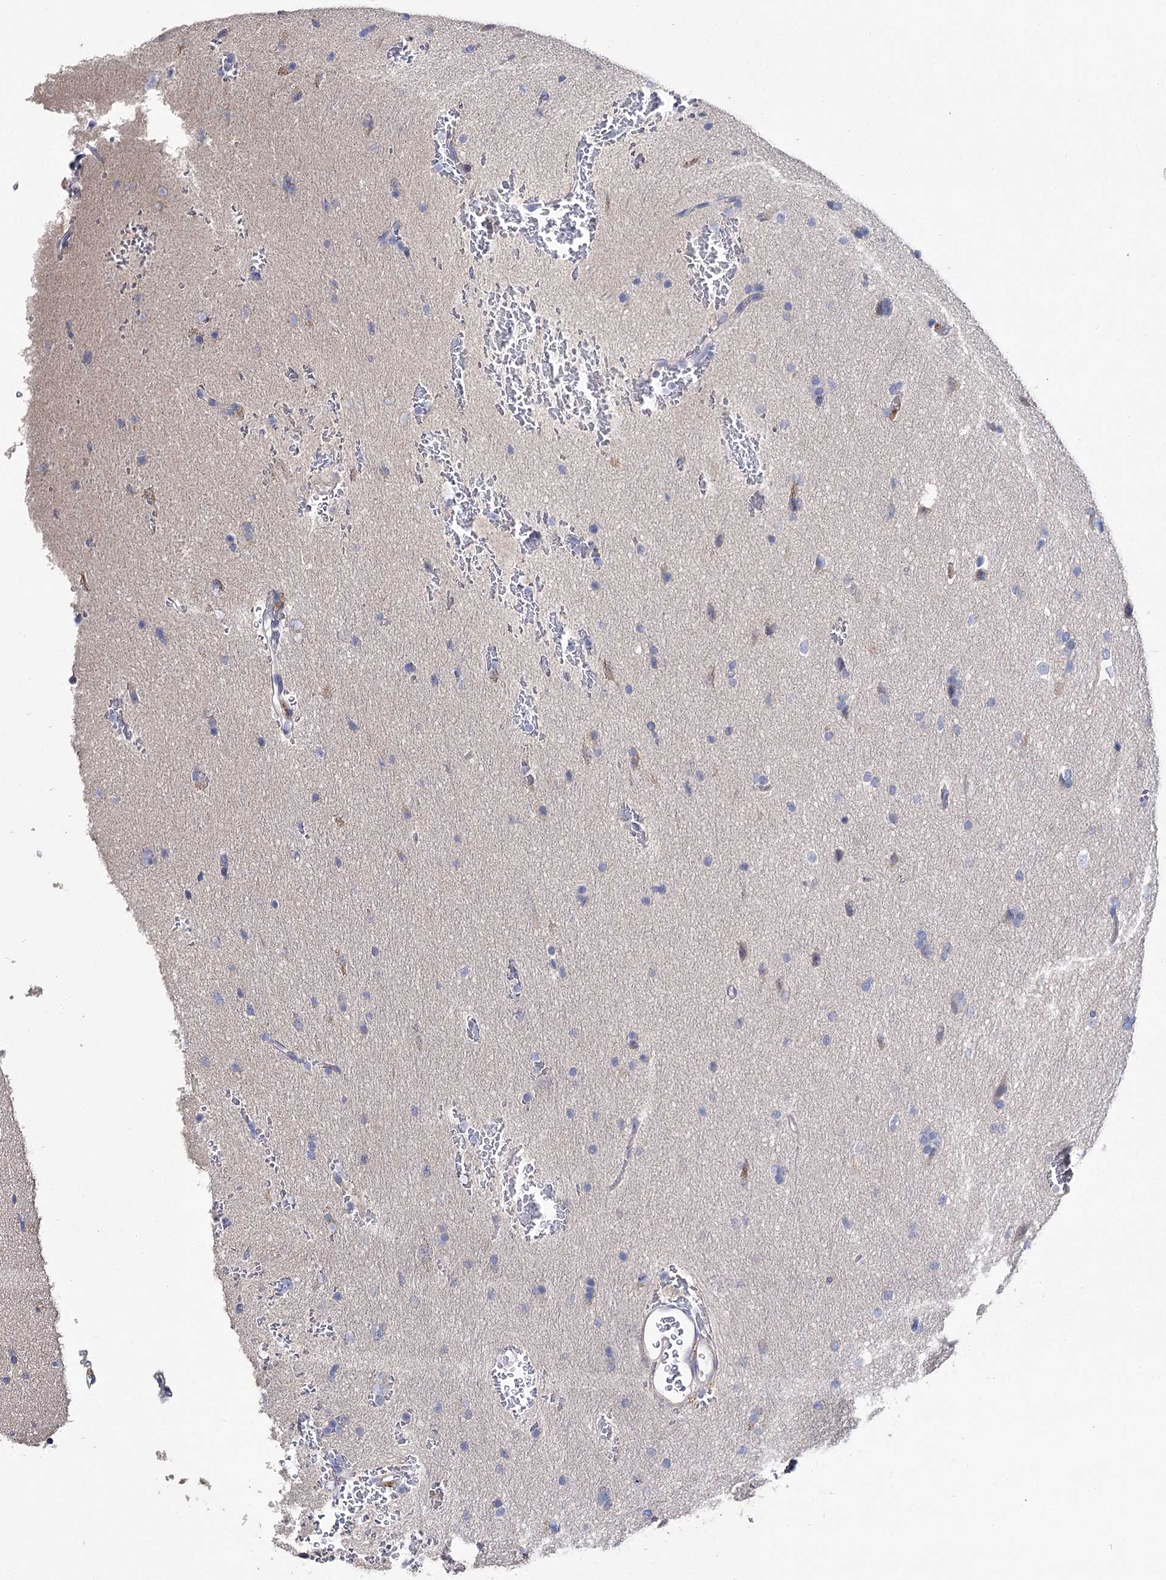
{"staining": {"intensity": "negative", "quantity": "none", "location": "none"}, "tissue": "glioma", "cell_type": "Tumor cells", "image_type": "cancer", "snomed": [{"axis": "morphology", "description": "Glioma, malignant, Low grade"}, {"axis": "topography", "description": "Brain"}], "caption": "The photomicrograph demonstrates no significant positivity in tumor cells of glioma.", "gene": "NRAP", "patient": {"sex": "female", "age": 37}}